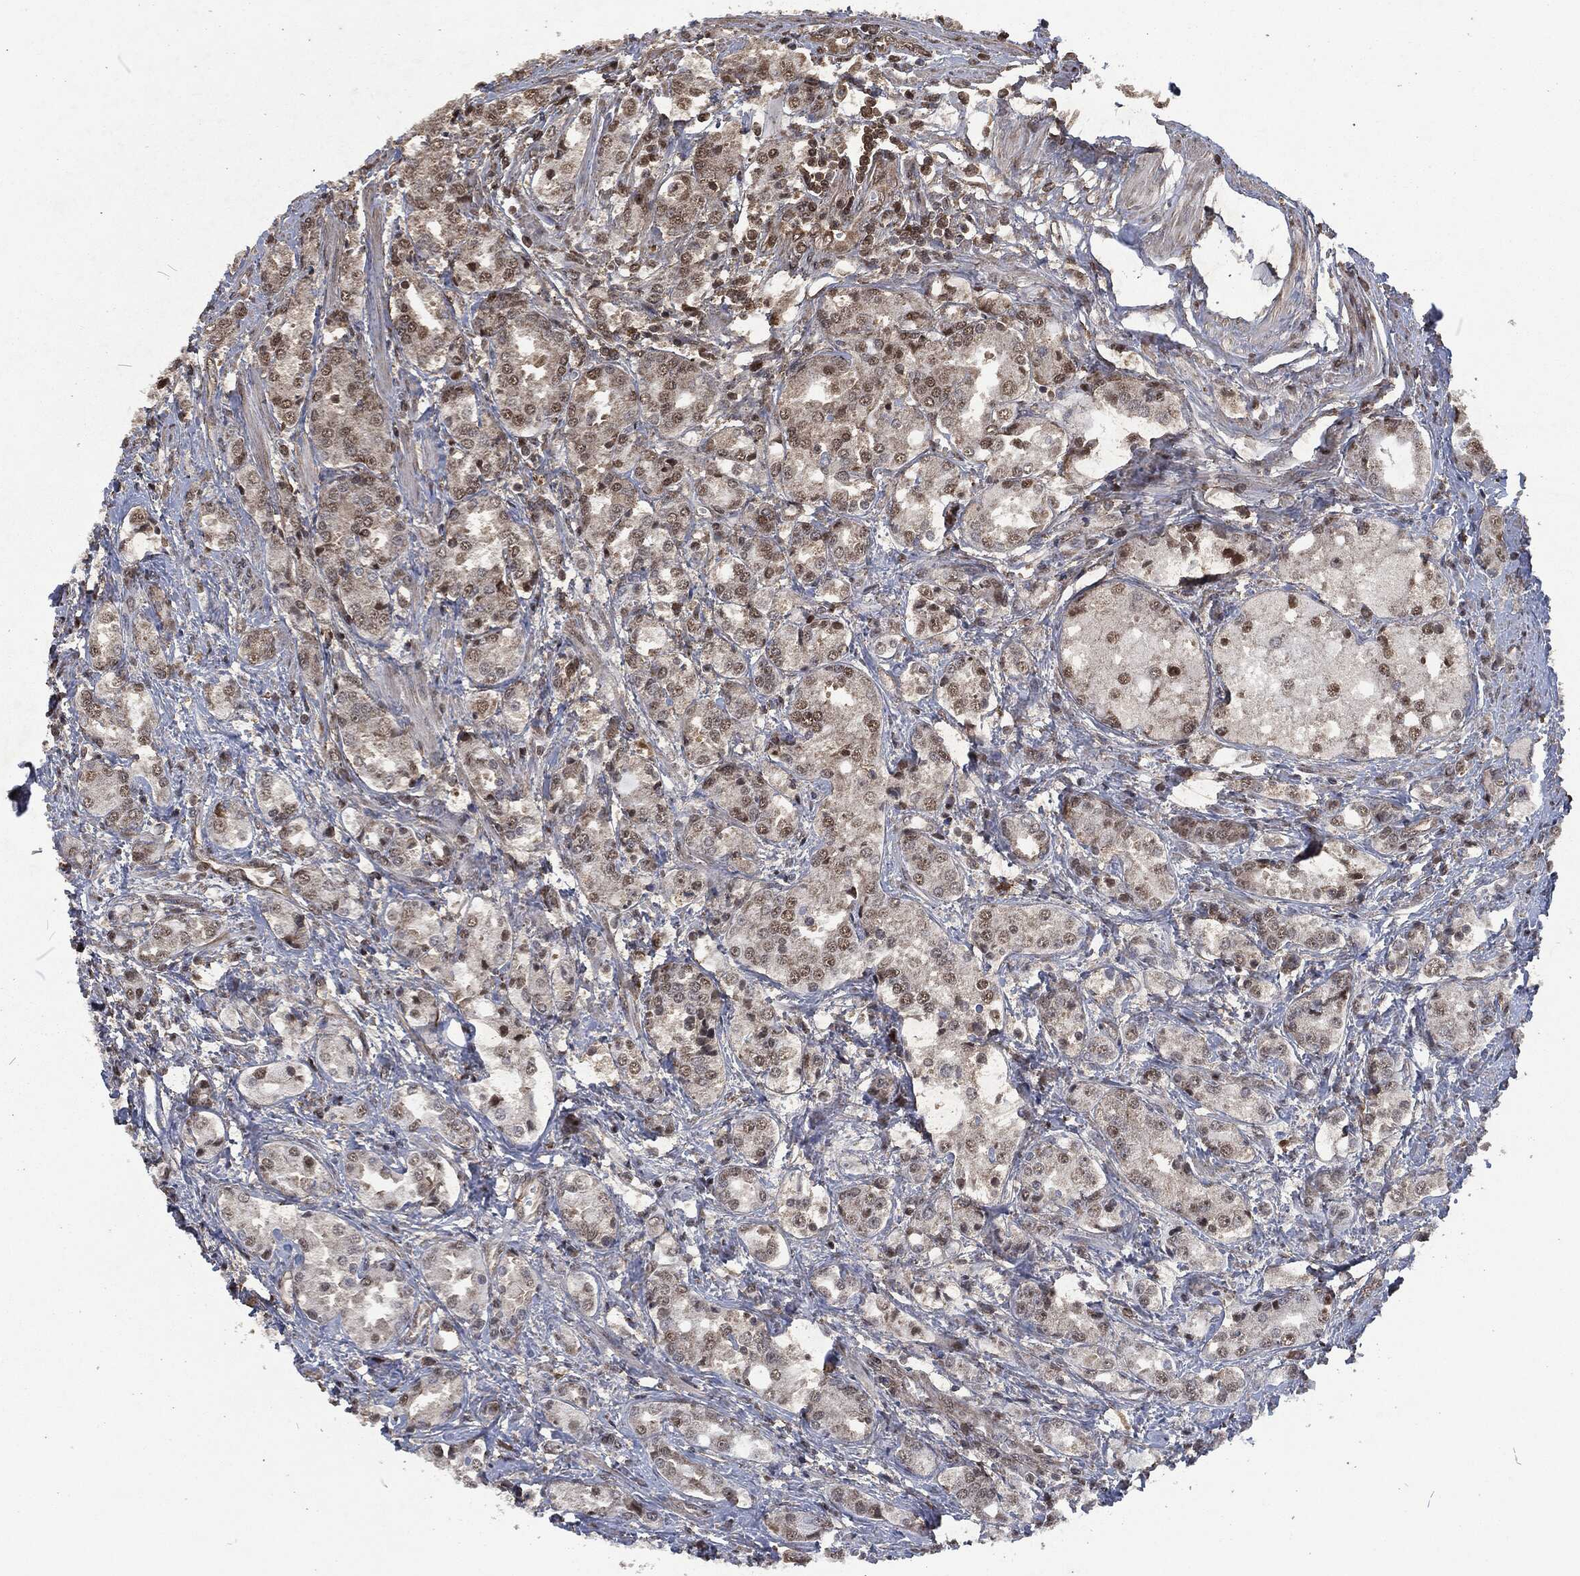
{"staining": {"intensity": "strong", "quantity": "<25%", "location": "nuclear"}, "tissue": "prostate cancer", "cell_type": "Tumor cells", "image_type": "cancer", "snomed": [{"axis": "morphology", "description": "Adenocarcinoma, NOS"}, {"axis": "topography", "description": "Prostate and seminal vesicle, NOS"}, {"axis": "topography", "description": "Prostate"}], "caption": "An image showing strong nuclear expression in about <25% of tumor cells in adenocarcinoma (prostate), as visualized by brown immunohistochemical staining.", "gene": "SNAI1", "patient": {"sex": "male", "age": 62}}